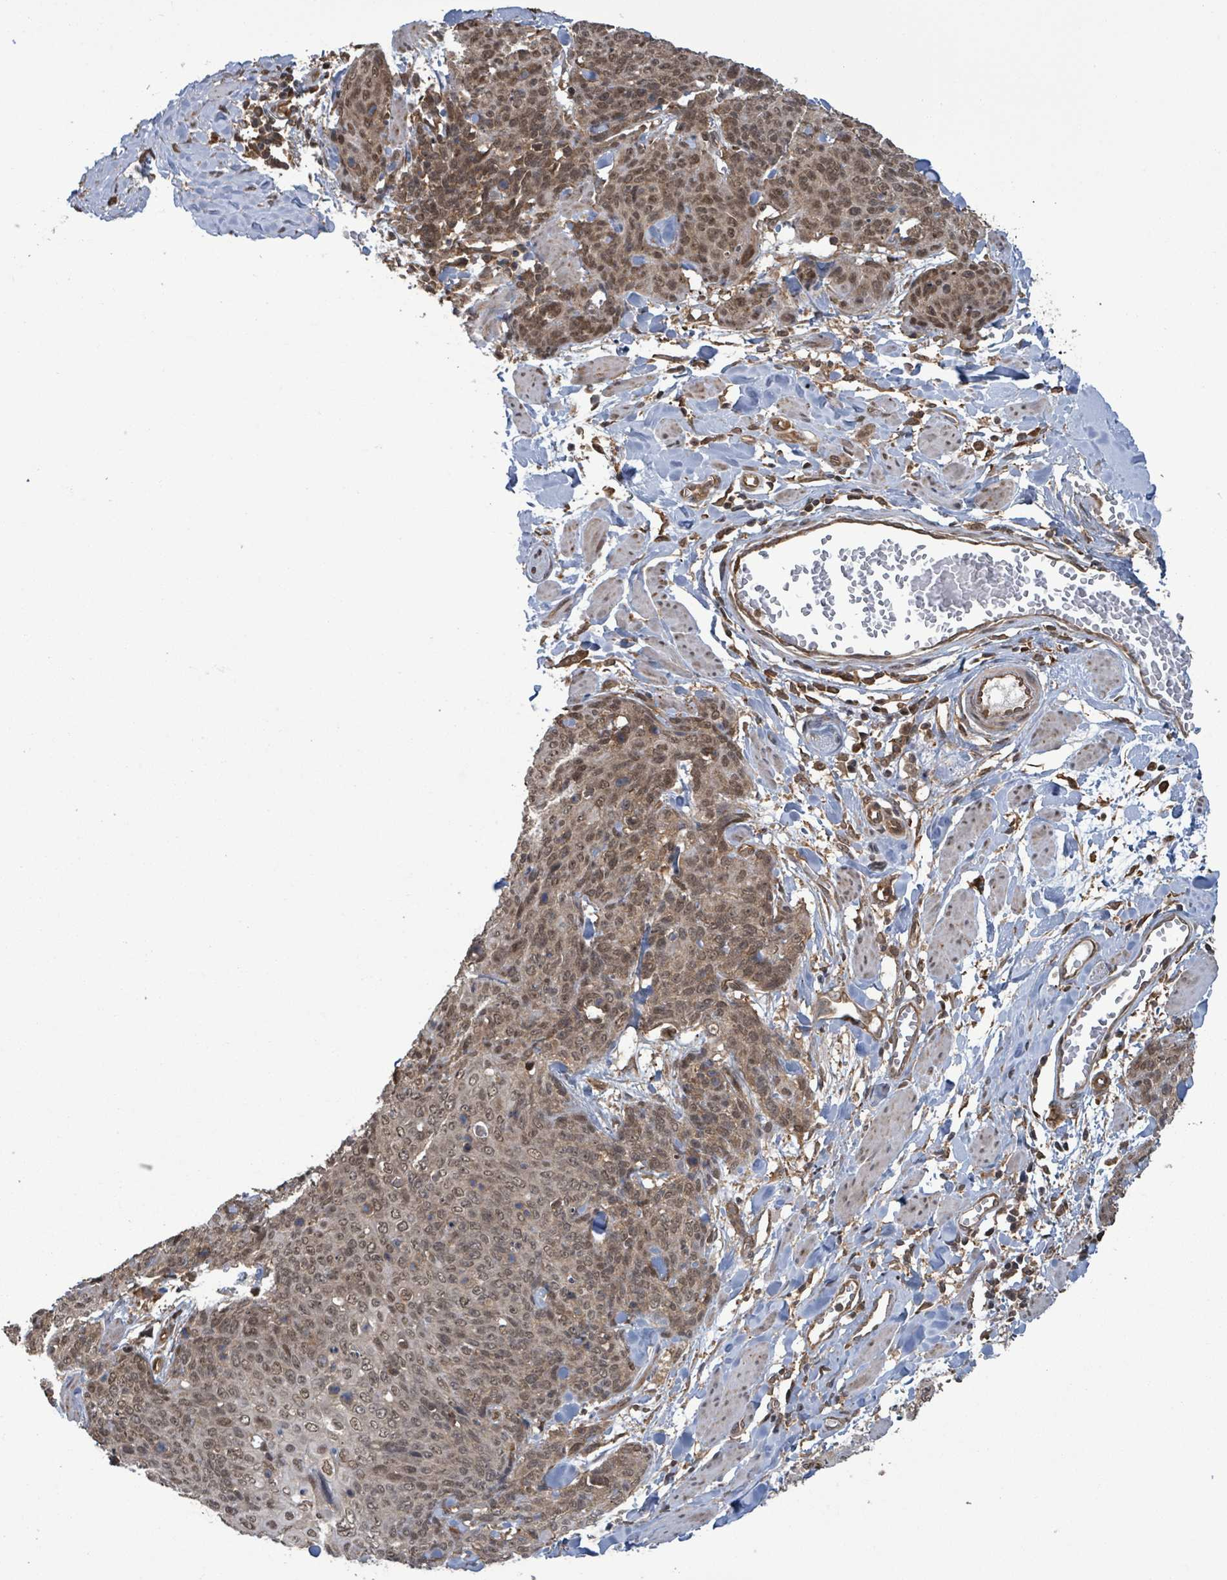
{"staining": {"intensity": "weak", "quantity": ">75%", "location": "cytoplasmic/membranous,nuclear"}, "tissue": "skin cancer", "cell_type": "Tumor cells", "image_type": "cancer", "snomed": [{"axis": "morphology", "description": "Squamous cell carcinoma, NOS"}, {"axis": "topography", "description": "Skin"}, {"axis": "topography", "description": "Vulva"}], "caption": "About >75% of tumor cells in human skin cancer demonstrate weak cytoplasmic/membranous and nuclear protein staining as visualized by brown immunohistochemical staining.", "gene": "KLC1", "patient": {"sex": "female", "age": 85}}